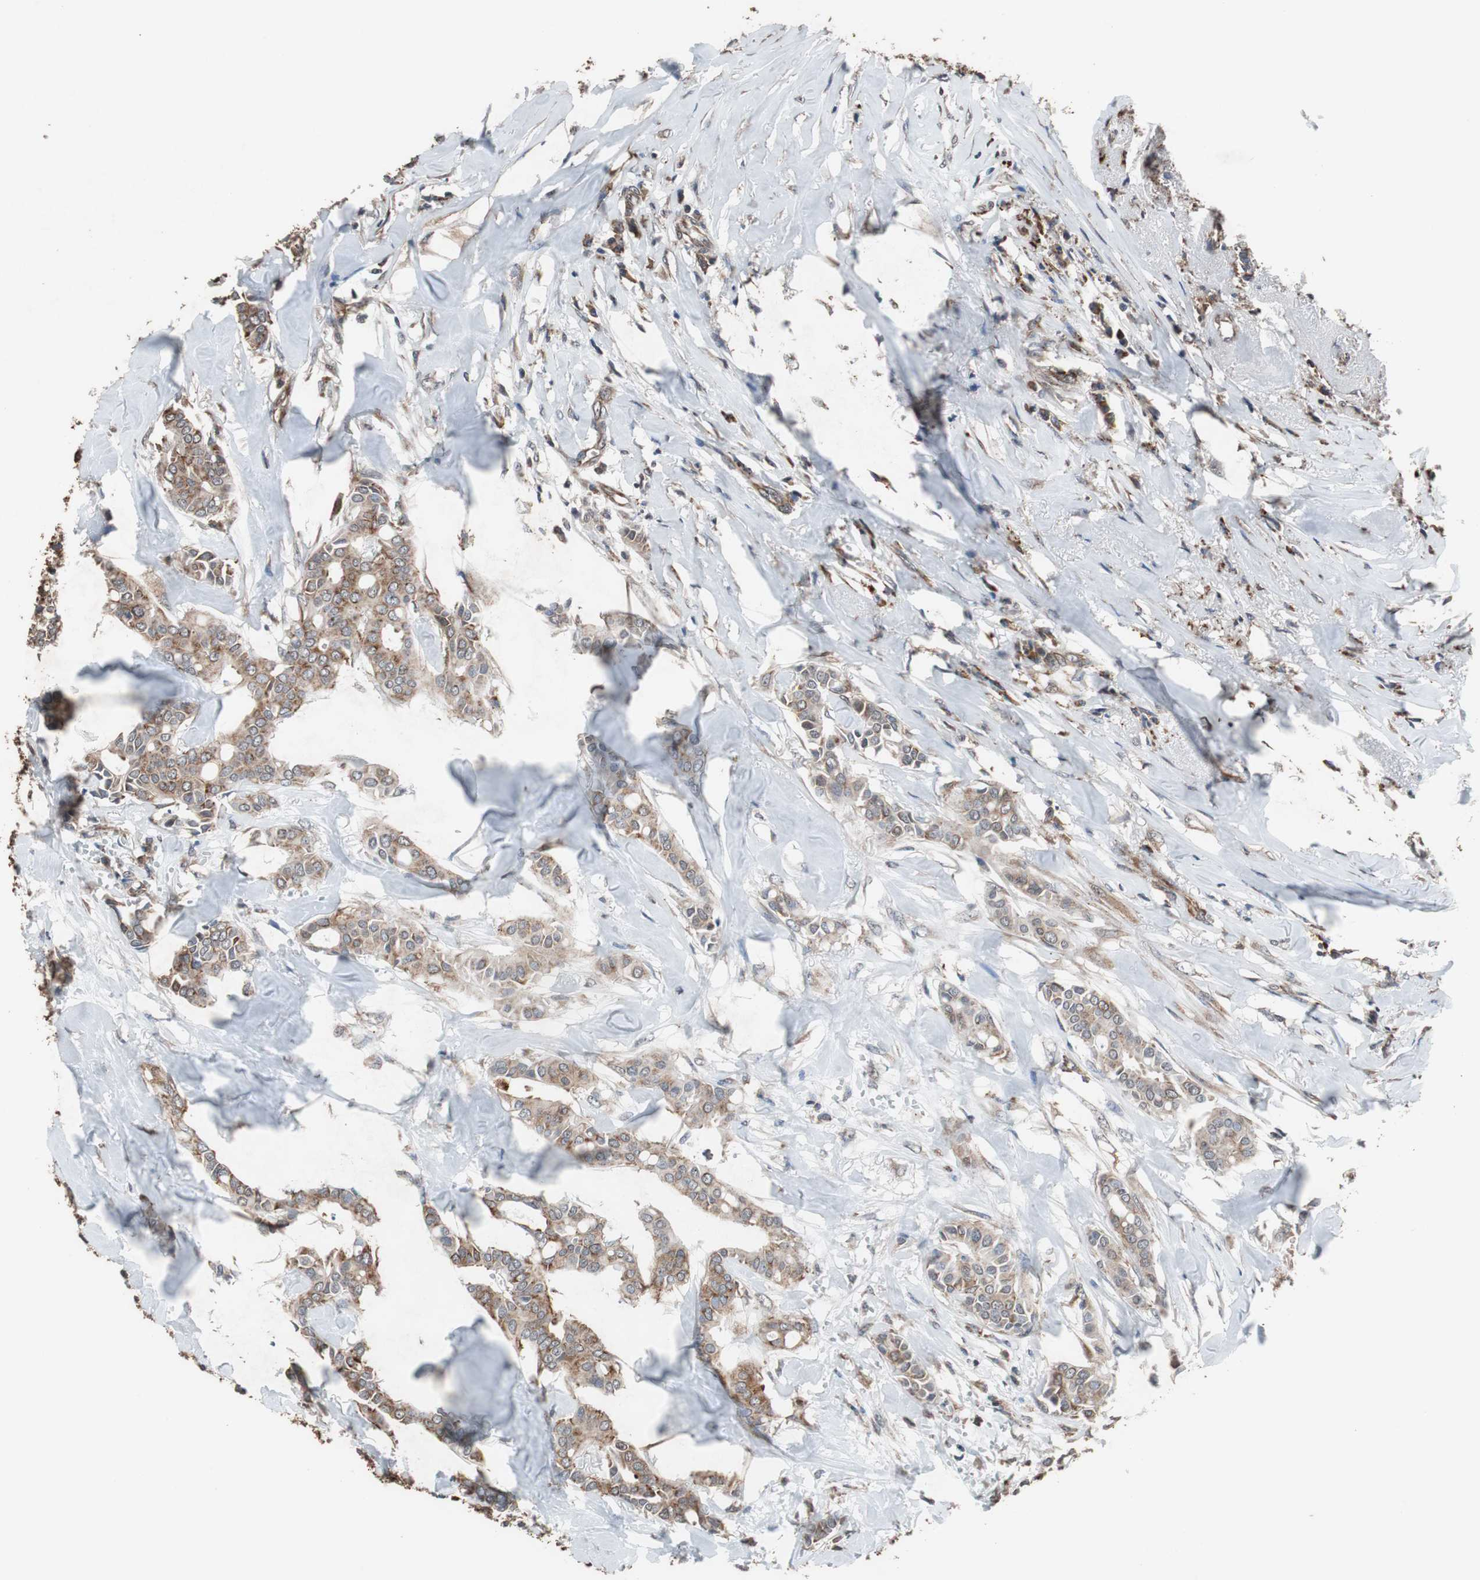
{"staining": {"intensity": "moderate", "quantity": "25%-75%", "location": "cytoplasmic/membranous"}, "tissue": "head and neck cancer", "cell_type": "Tumor cells", "image_type": "cancer", "snomed": [{"axis": "morphology", "description": "Adenocarcinoma, NOS"}, {"axis": "topography", "description": "Salivary gland"}, {"axis": "topography", "description": "Head-Neck"}], "caption": "Head and neck adenocarcinoma stained with DAB (3,3'-diaminobenzidine) immunohistochemistry reveals medium levels of moderate cytoplasmic/membranous expression in about 25%-75% of tumor cells.", "gene": "USP10", "patient": {"sex": "female", "age": 59}}